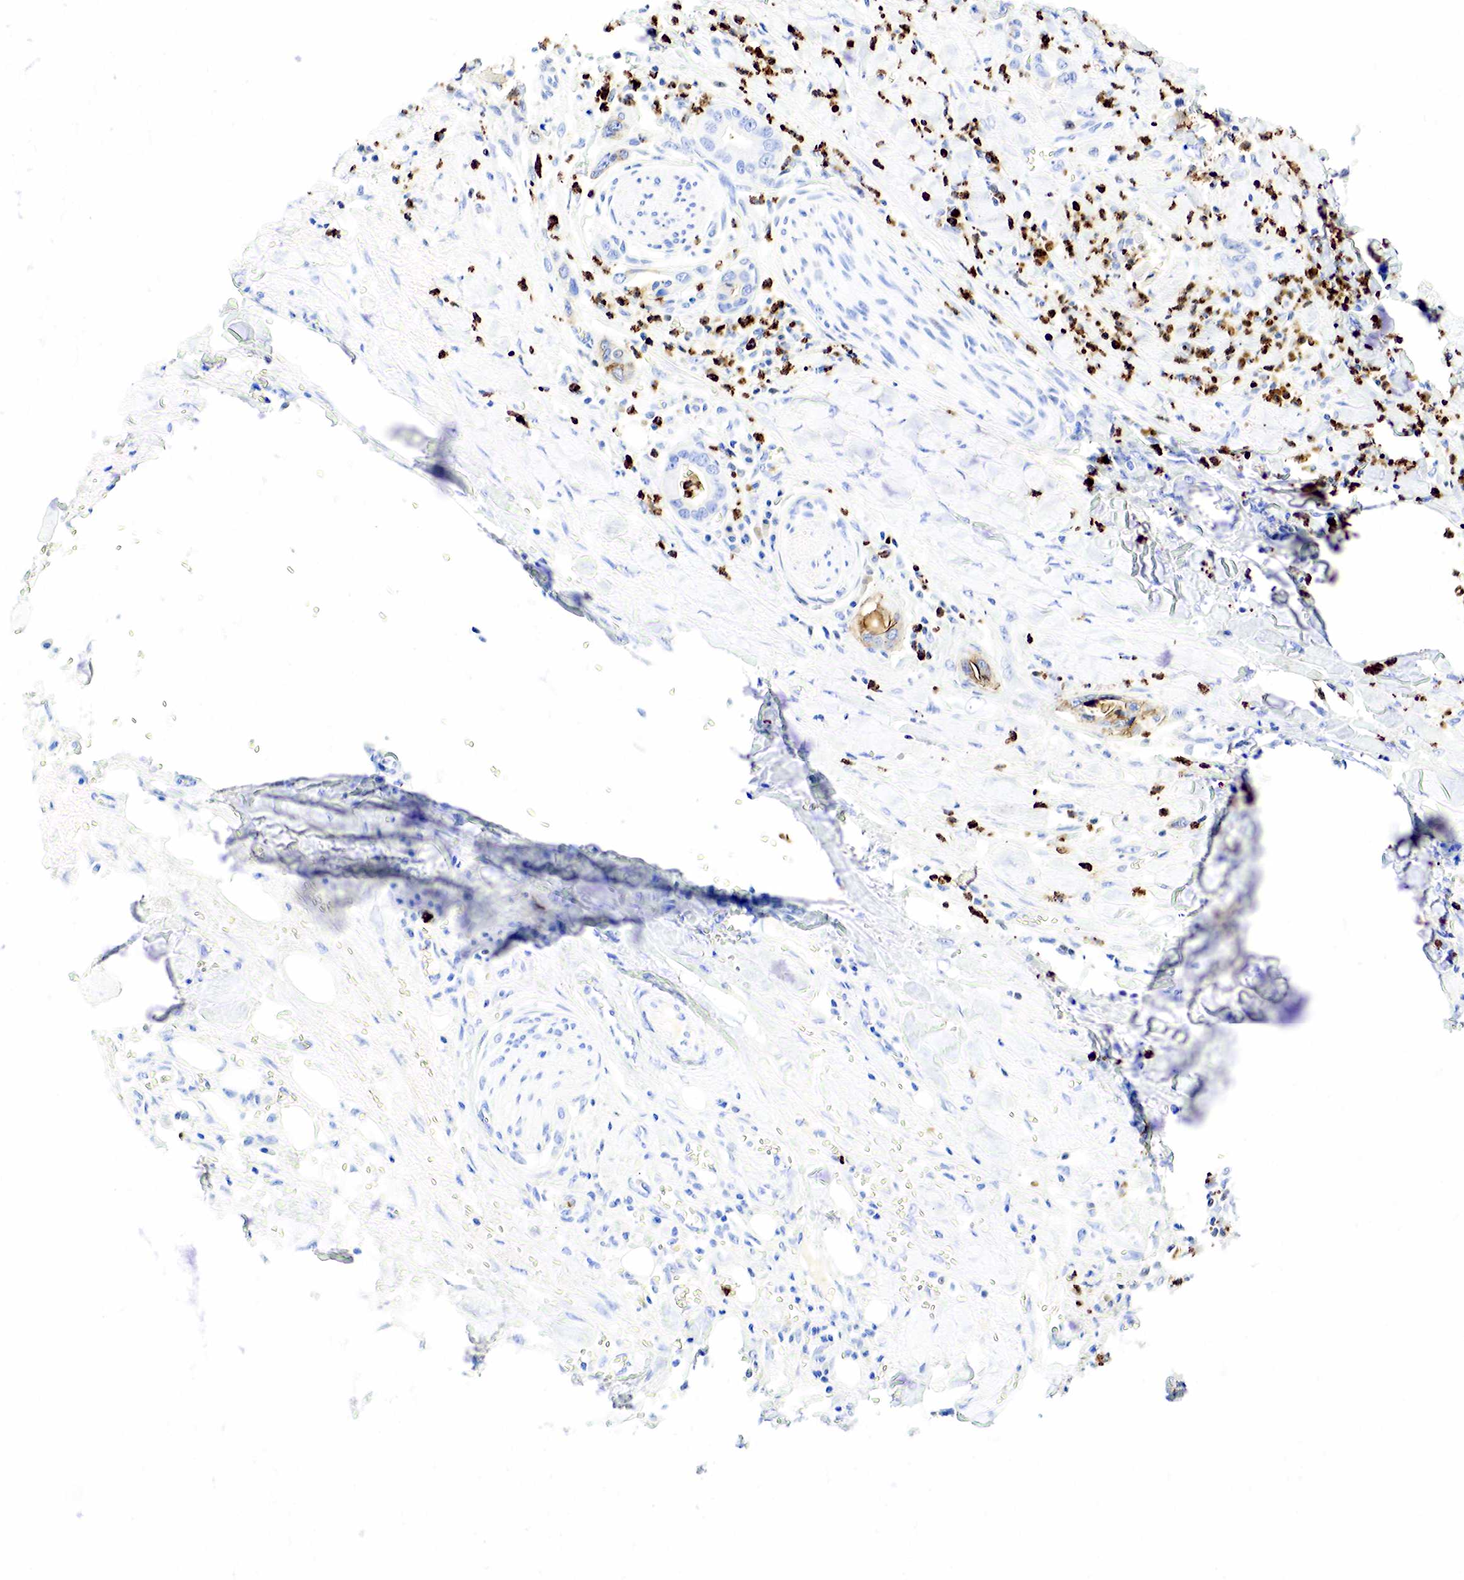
{"staining": {"intensity": "moderate", "quantity": "<25%", "location": "cytoplasmic/membranous"}, "tissue": "pancreatic cancer", "cell_type": "Tumor cells", "image_type": "cancer", "snomed": [{"axis": "morphology", "description": "Adenocarcinoma, NOS"}, {"axis": "topography", "description": "Pancreas"}], "caption": "Protein expression analysis of human adenocarcinoma (pancreatic) reveals moderate cytoplasmic/membranous staining in approximately <25% of tumor cells. (Stains: DAB in brown, nuclei in blue, Microscopy: brightfield microscopy at high magnification).", "gene": "FUT4", "patient": {"sex": "male", "age": 69}}